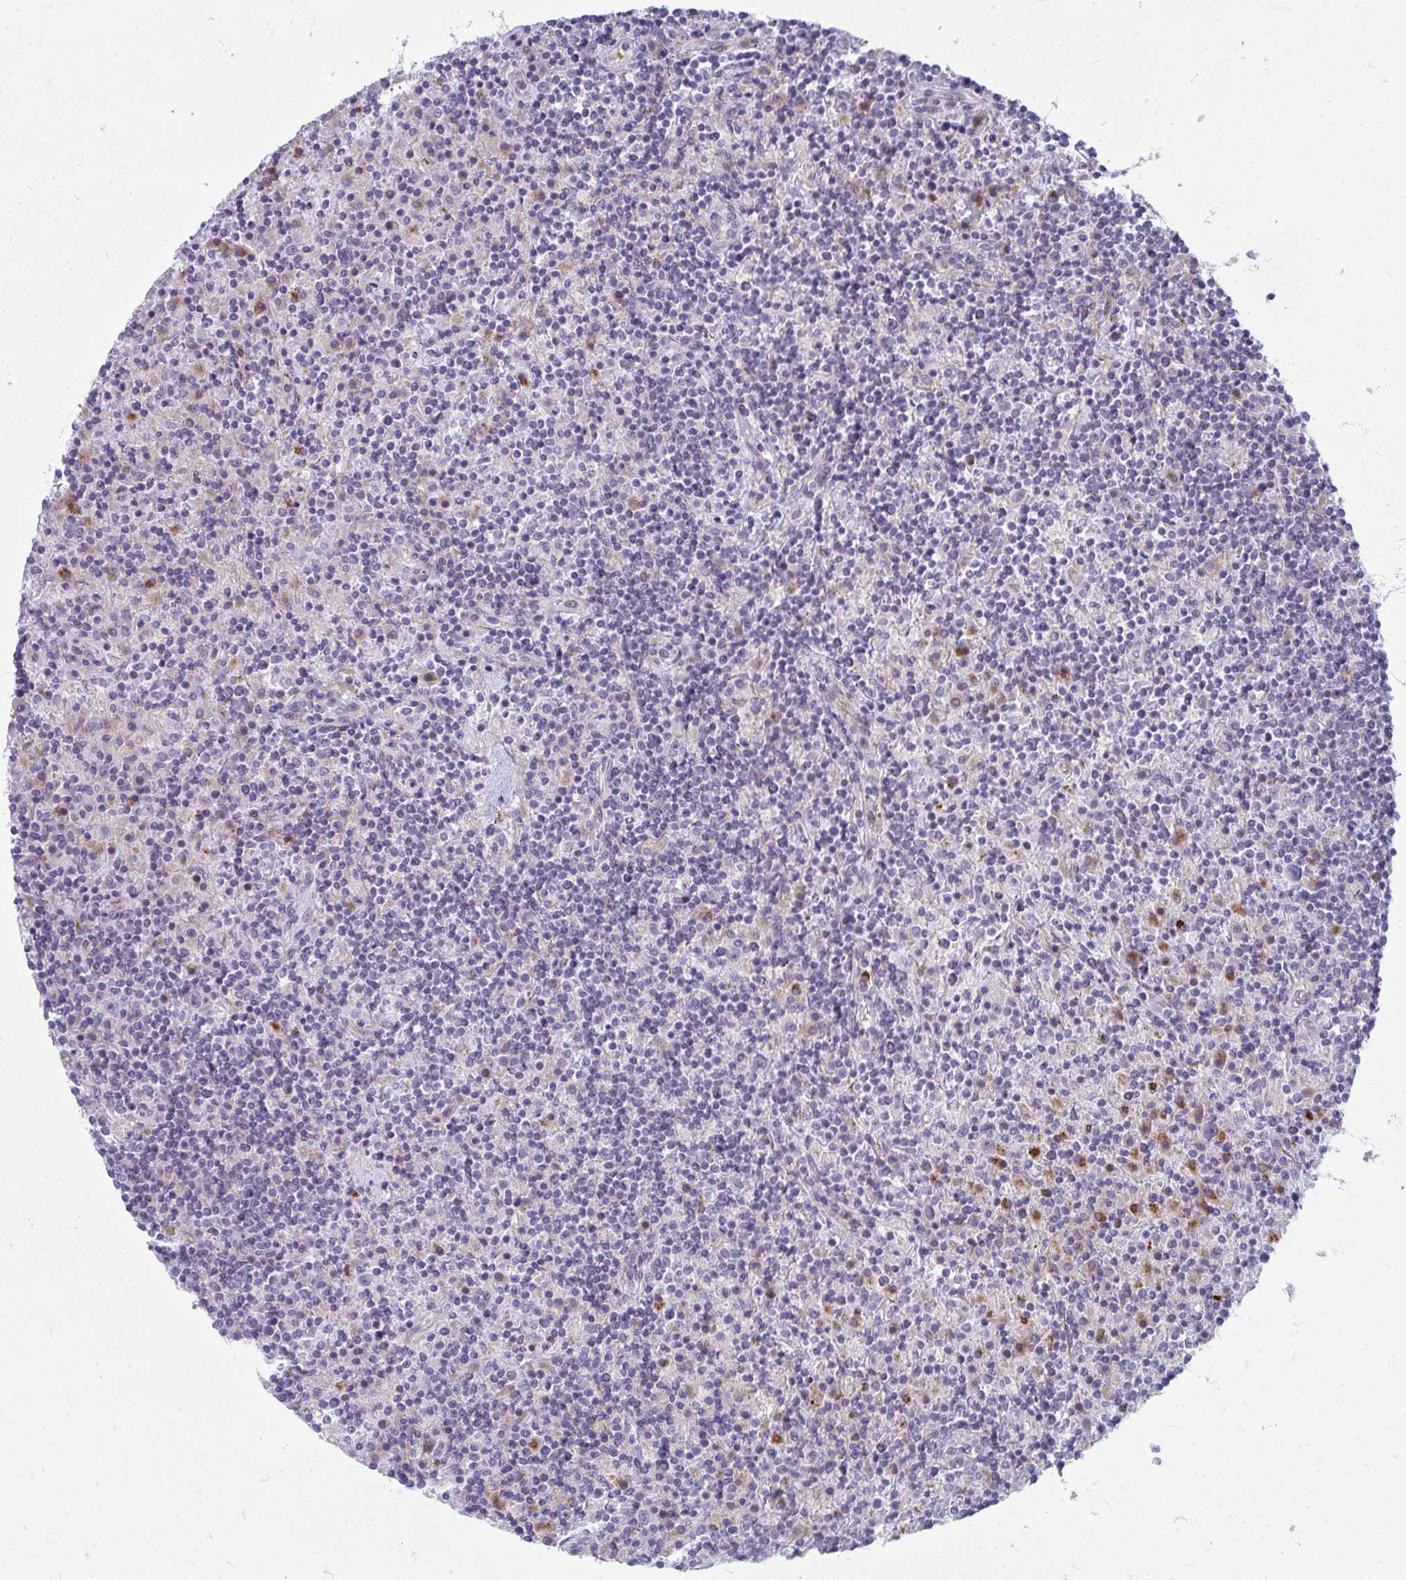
{"staining": {"intensity": "negative", "quantity": "none", "location": "none"}, "tissue": "lymphoma", "cell_type": "Tumor cells", "image_type": "cancer", "snomed": [{"axis": "morphology", "description": "Hodgkin's disease, NOS"}, {"axis": "topography", "description": "Lymph node"}], "caption": "The IHC image has no significant positivity in tumor cells of lymphoma tissue.", "gene": "CSTB", "patient": {"sex": "male", "age": 70}}